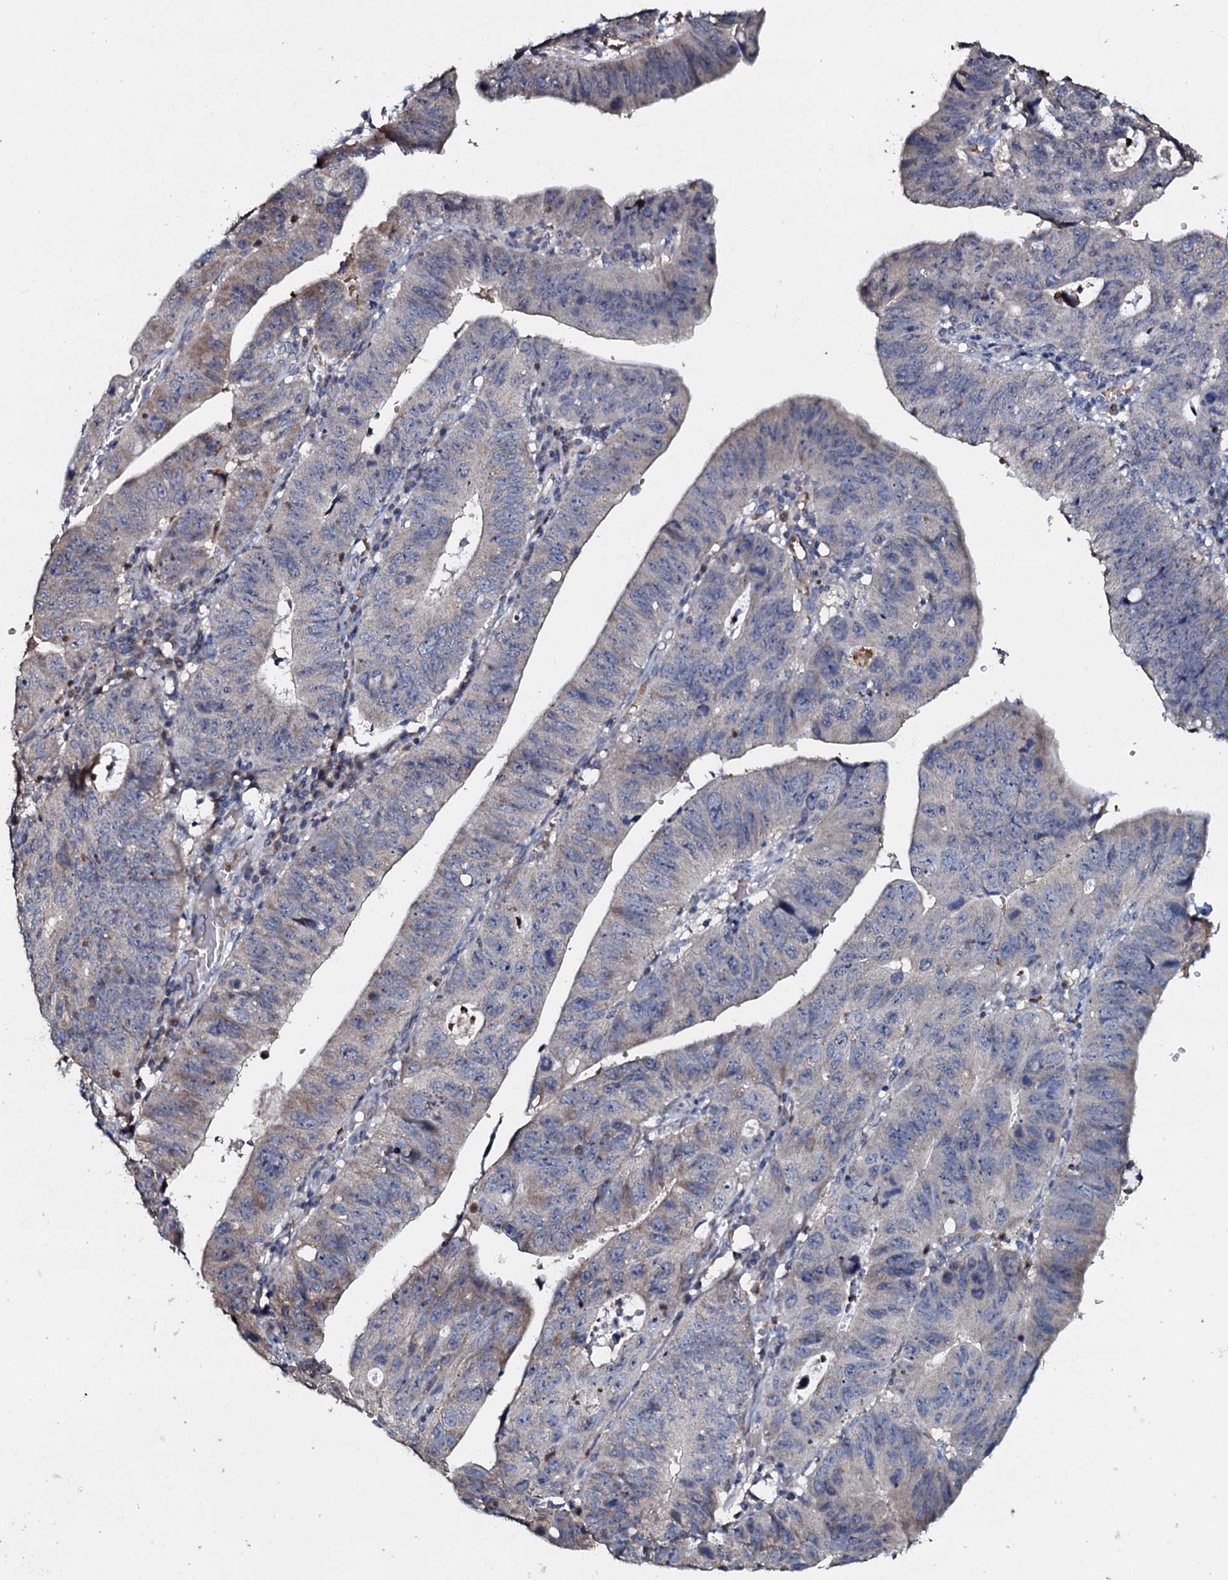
{"staining": {"intensity": "negative", "quantity": "none", "location": "none"}, "tissue": "stomach cancer", "cell_type": "Tumor cells", "image_type": "cancer", "snomed": [{"axis": "morphology", "description": "Adenocarcinoma, NOS"}, {"axis": "topography", "description": "Stomach"}], "caption": "Immunohistochemistry (IHC) photomicrograph of neoplastic tissue: human stomach adenocarcinoma stained with DAB displays no significant protein positivity in tumor cells.", "gene": "CPNE2", "patient": {"sex": "male", "age": 59}}